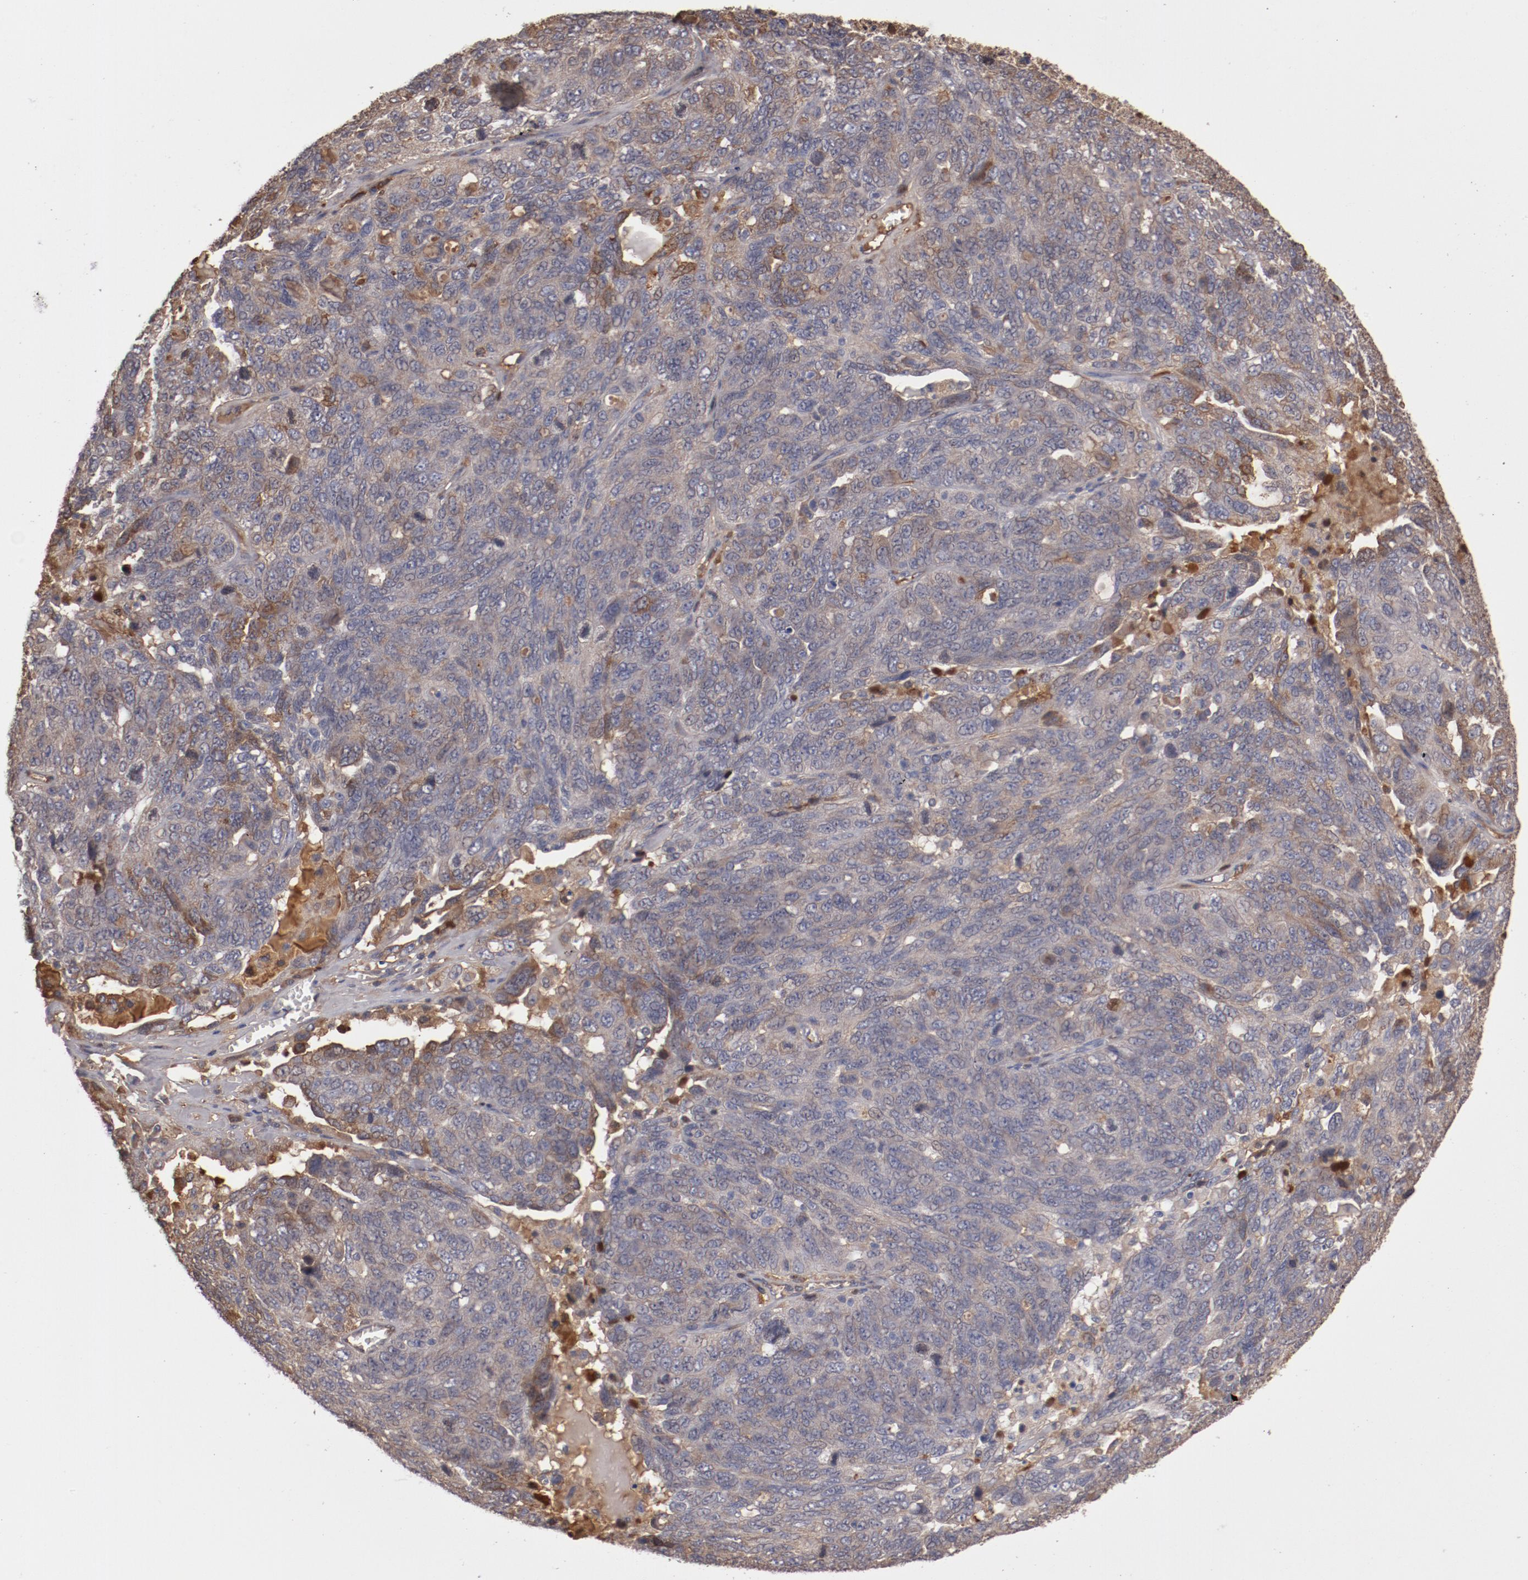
{"staining": {"intensity": "weak", "quantity": "<25%", "location": "cytoplasmic/membranous,nuclear"}, "tissue": "ovarian cancer", "cell_type": "Tumor cells", "image_type": "cancer", "snomed": [{"axis": "morphology", "description": "Cystadenocarcinoma, serous, NOS"}, {"axis": "topography", "description": "Ovary"}], "caption": "Tumor cells show no significant expression in ovarian serous cystadenocarcinoma. (DAB (3,3'-diaminobenzidine) IHC with hematoxylin counter stain).", "gene": "SERPINA7", "patient": {"sex": "female", "age": 71}}